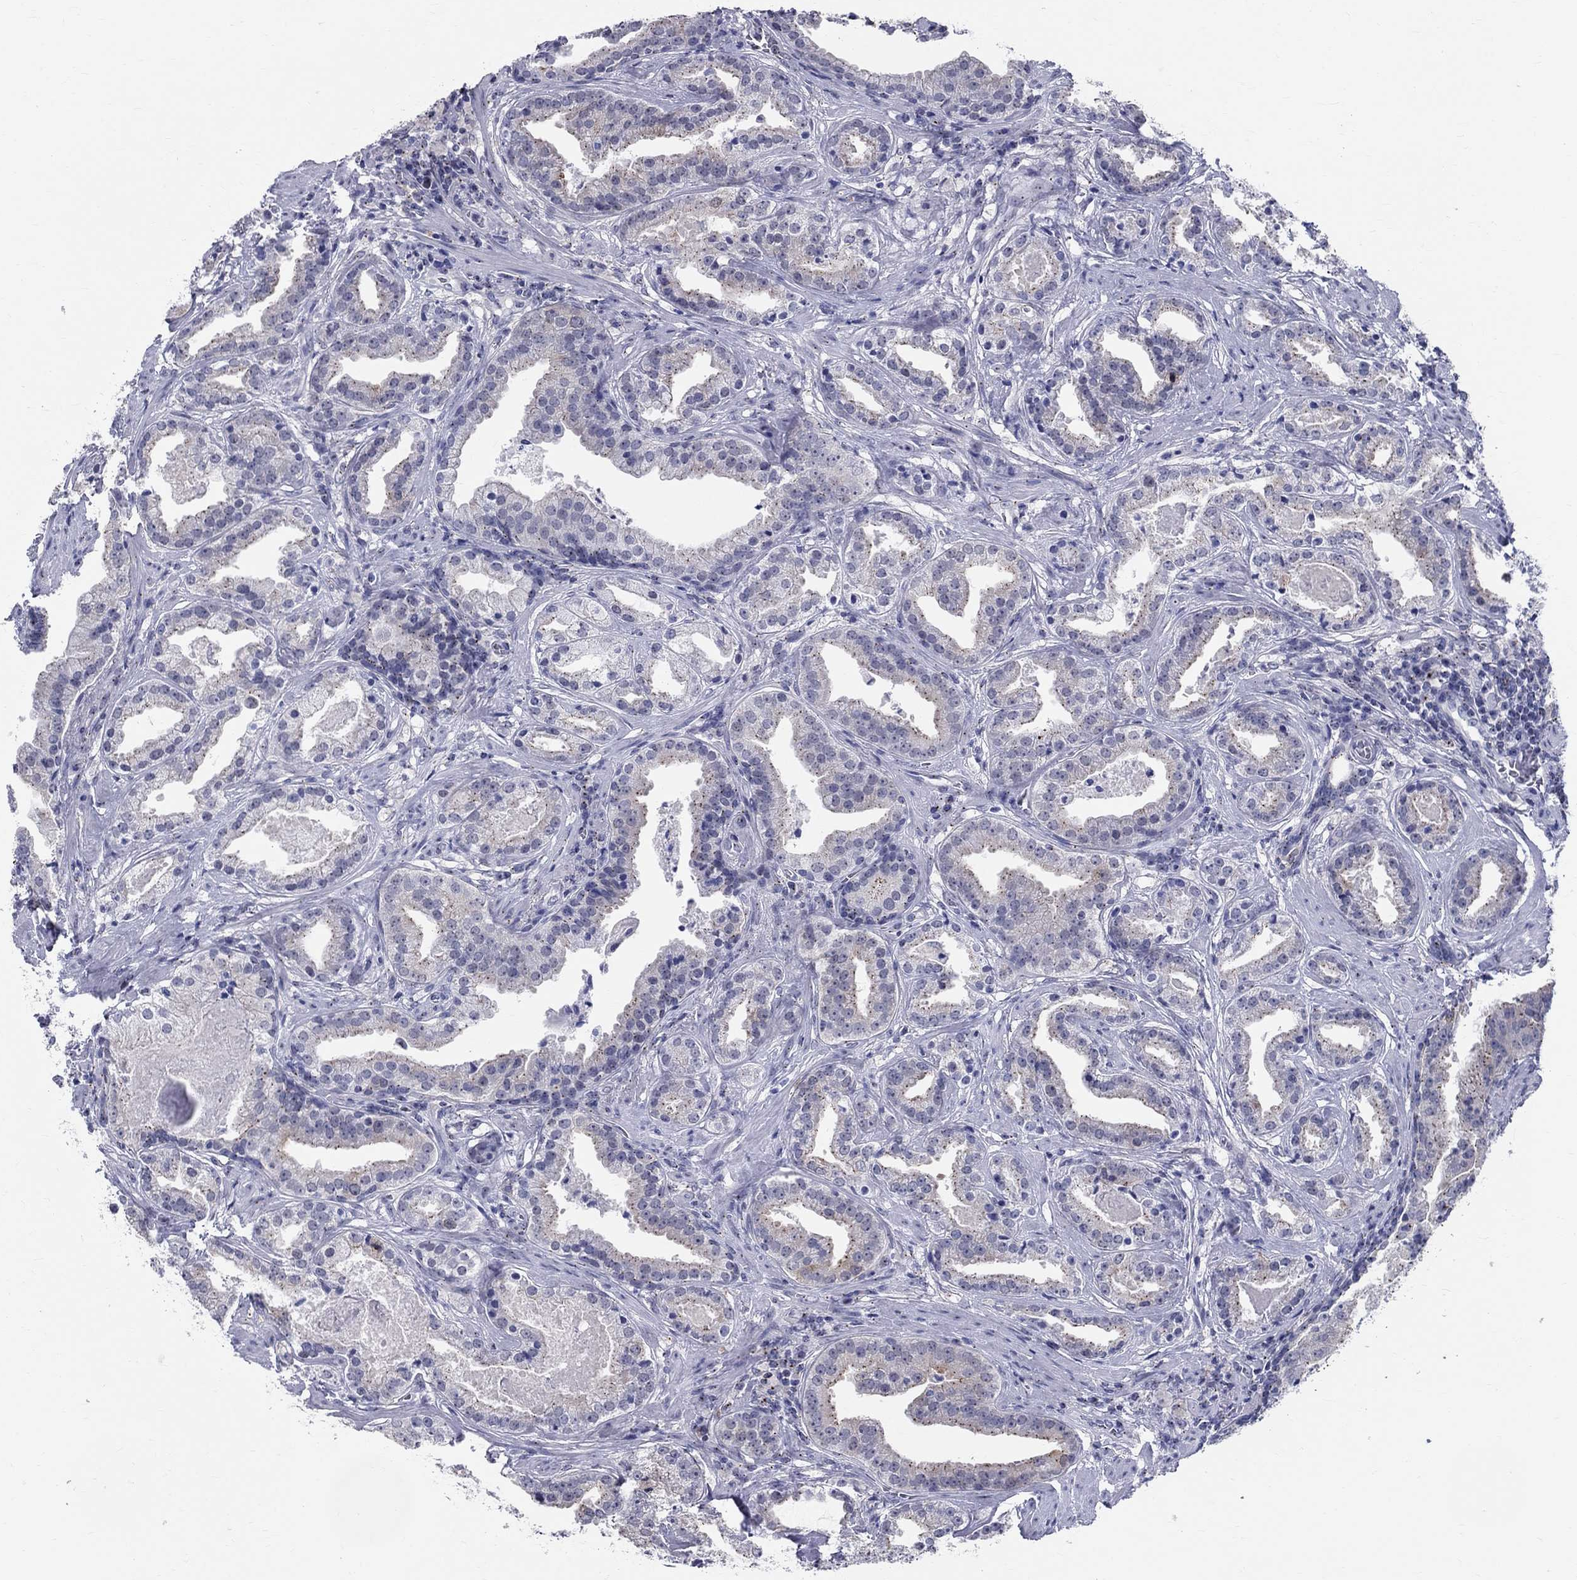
{"staining": {"intensity": "negative", "quantity": "none", "location": "none"}, "tissue": "prostate cancer", "cell_type": "Tumor cells", "image_type": "cancer", "snomed": [{"axis": "morphology", "description": "Adenocarcinoma, NOS"}, {"axis": "morphology", "description": "Adenocarcinoma, High grade"}, {"axis": "topography", "description": "Prostate"}], "caption": "This is an immunohistochemistry (IHC) micrograph of high-grade adenocarcinoma (prostate). There is no expression in tumor cells.", "gene": "CEP43", "patient": {"sex": "male", "age": 64}}